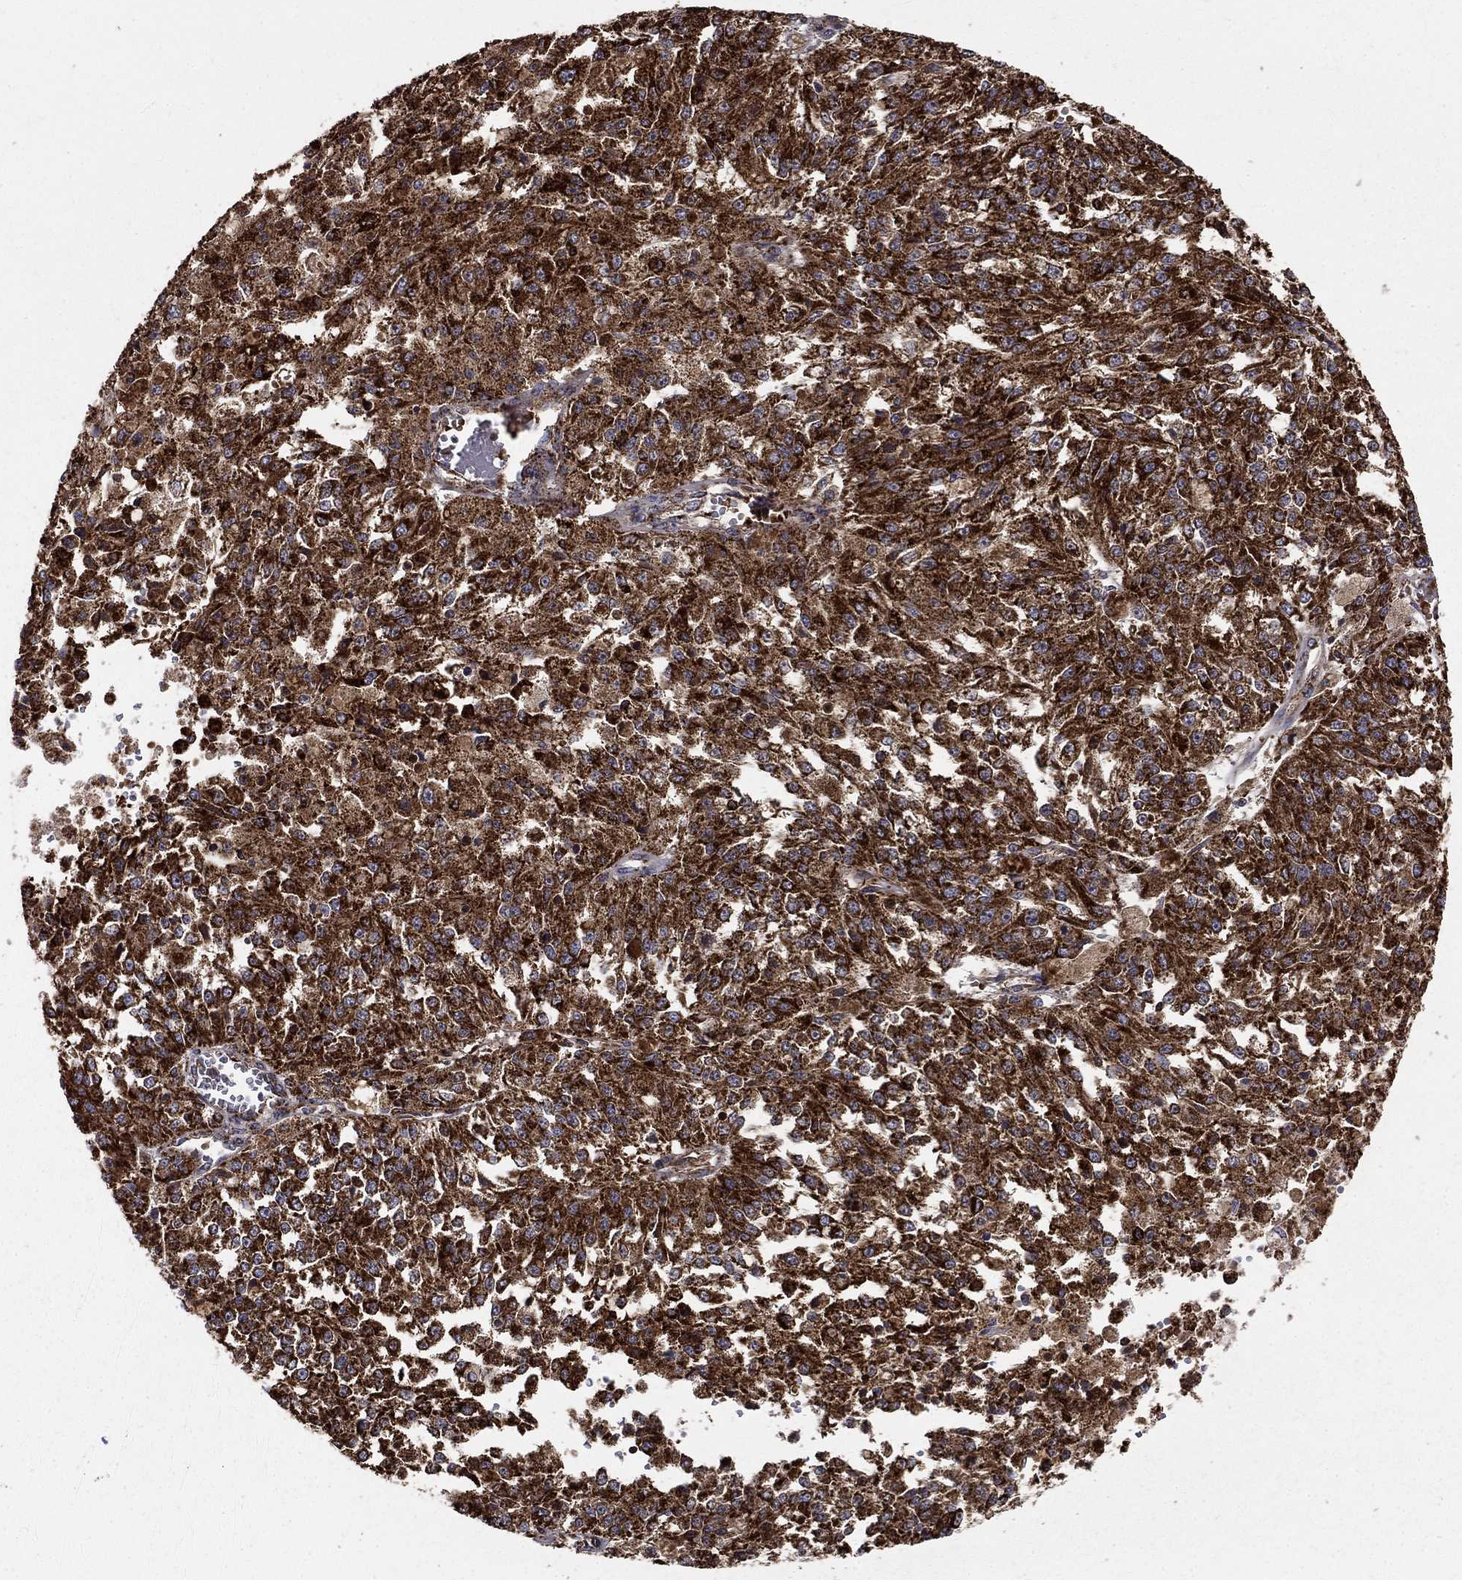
{"staining": {"intensity": "strong", "quantity": ">75%", "location": "cytoplasmic/membranous"}, "tissue": "melanoma", "cell_type": "Tumor cells", "image_type": "cancer", "snomed": [{"axis": "morphology", "description": "Malignant melanoma, Metastatic site"}, {"axis": "topography", "description": "Lymph node"}], "caption": "IHC (DAB (3,3'-diaminobenzidine)) staining of malignant melanoma (metastatic site) demonstrates strong cytoplasmic/membranous protein expression in about >75% of tumor cells.", "gene": "GCSH", "patient": {"sex": "female", "age": 64}}